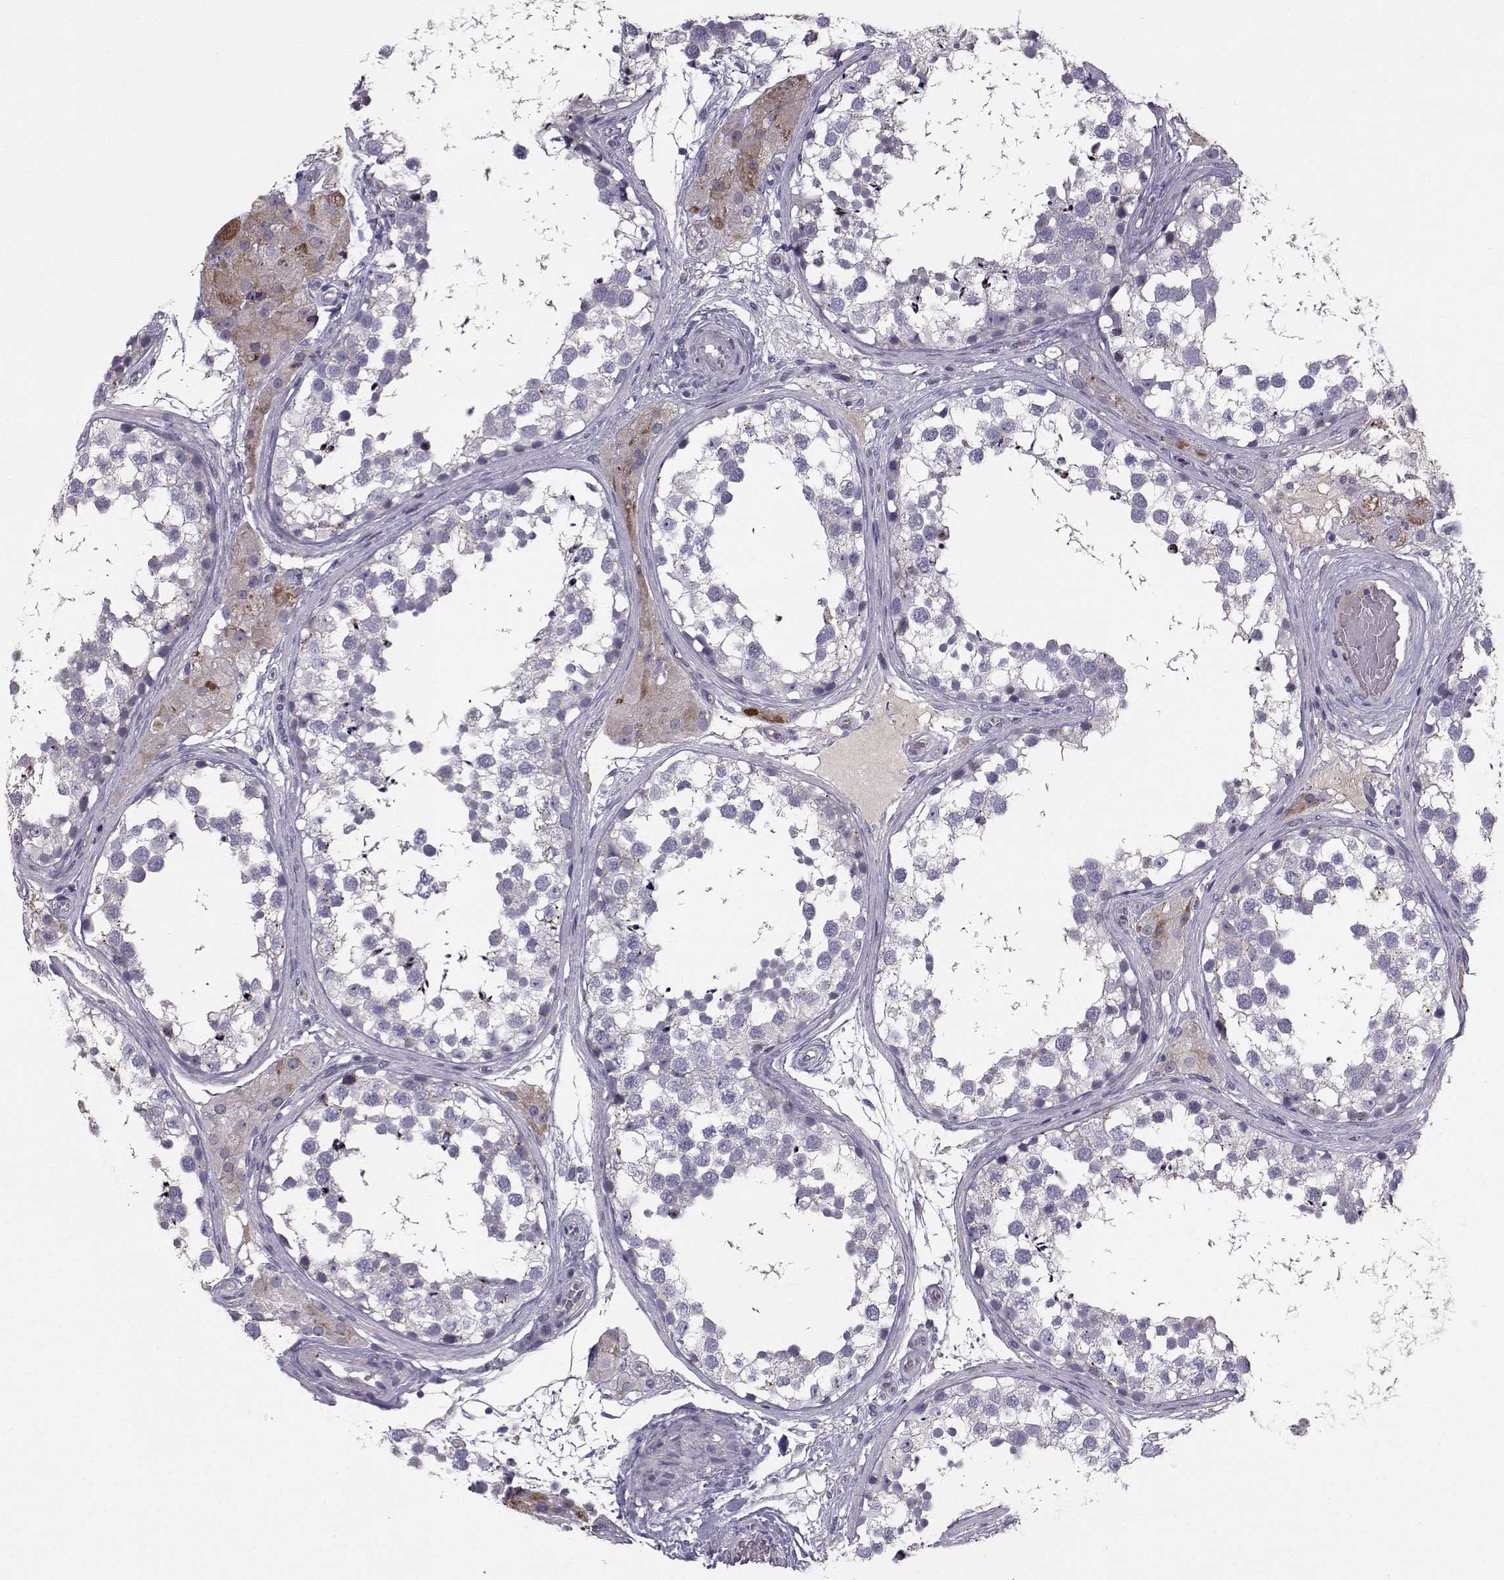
{"staining": {"intensity": "negative", "quantity": "none", "location": "none"}, "tissue": "testis", "cell_type": "Cells in seminiferous ducts", "image_type": "normal", "snomed": [{"axis": "morphology", "description": "Normal tissue, NOS"}, {"axis": "morphology", "description": "Seminoma, NOS"}, {"axis": "topography", "description": "Testis"}], "caption": "DAB immunohistochemical staining of benign human testis exhibits no significant expression in cells in seminiferous ducts.", "gene": "CALCR", "patient": {"sex": "male", "age": 65}}